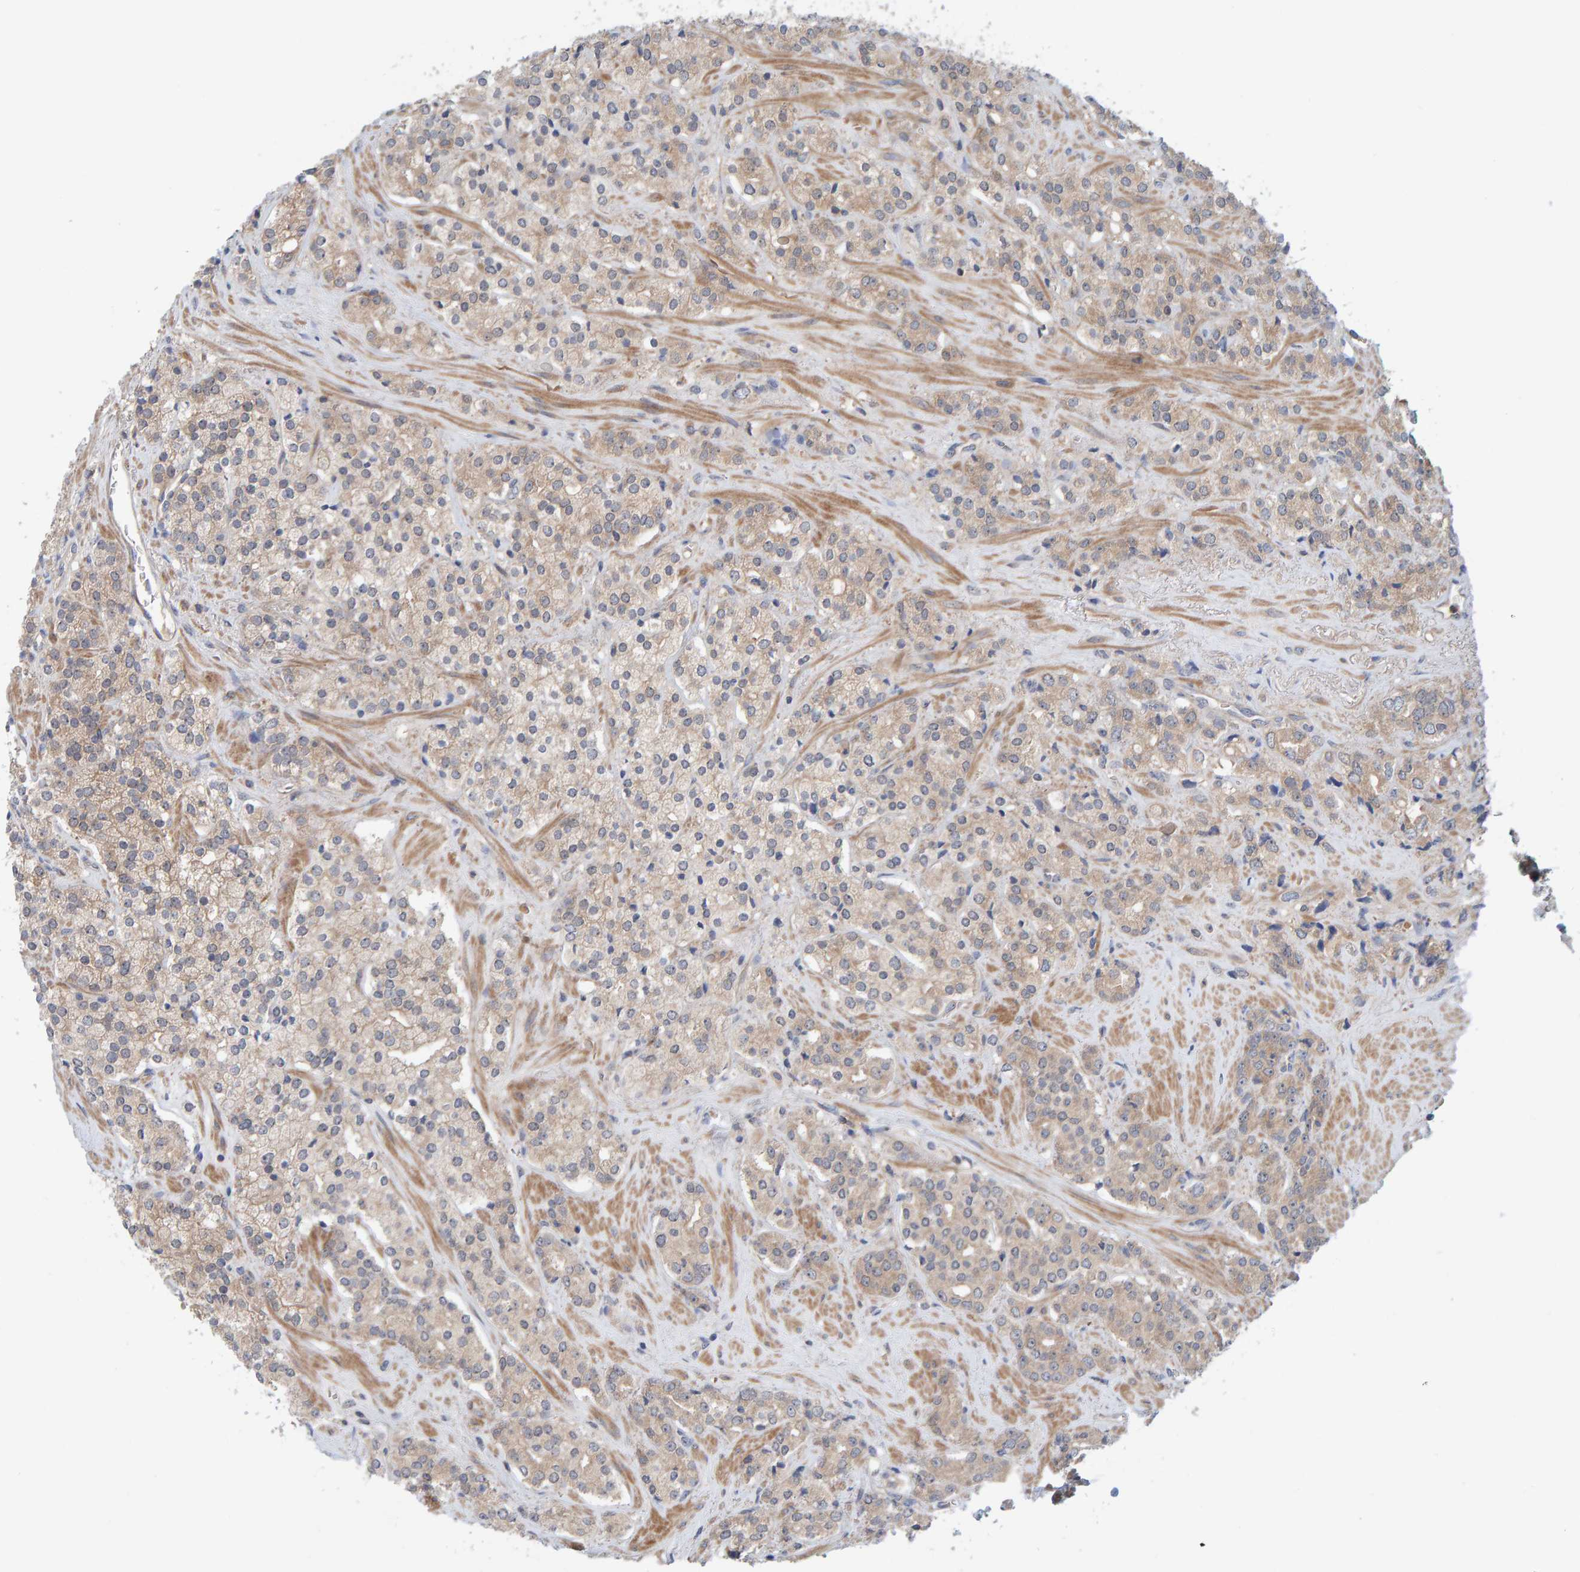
{"staining": {"intensity": "weak", "quantity": ">75%", "location": "cytoplasmic/membranous"}, "tissue": "prostate cancer", "cell_type": "Tumor cells", "image_type": "cancer", "snomed": [{"axis": "morphology", "description": "Adenocarcinoma, High grade"}, {"axis": "topography", "description": "Prostate"}], "caption": "Protein analysis of prostate adenocarcinoma (high-grade) tissue displays weak cytoplasmic/membranous expression in about >75% of tumor cells.", "gene": "TATDN1", "patient": {"sex": "male", "age": 71}}